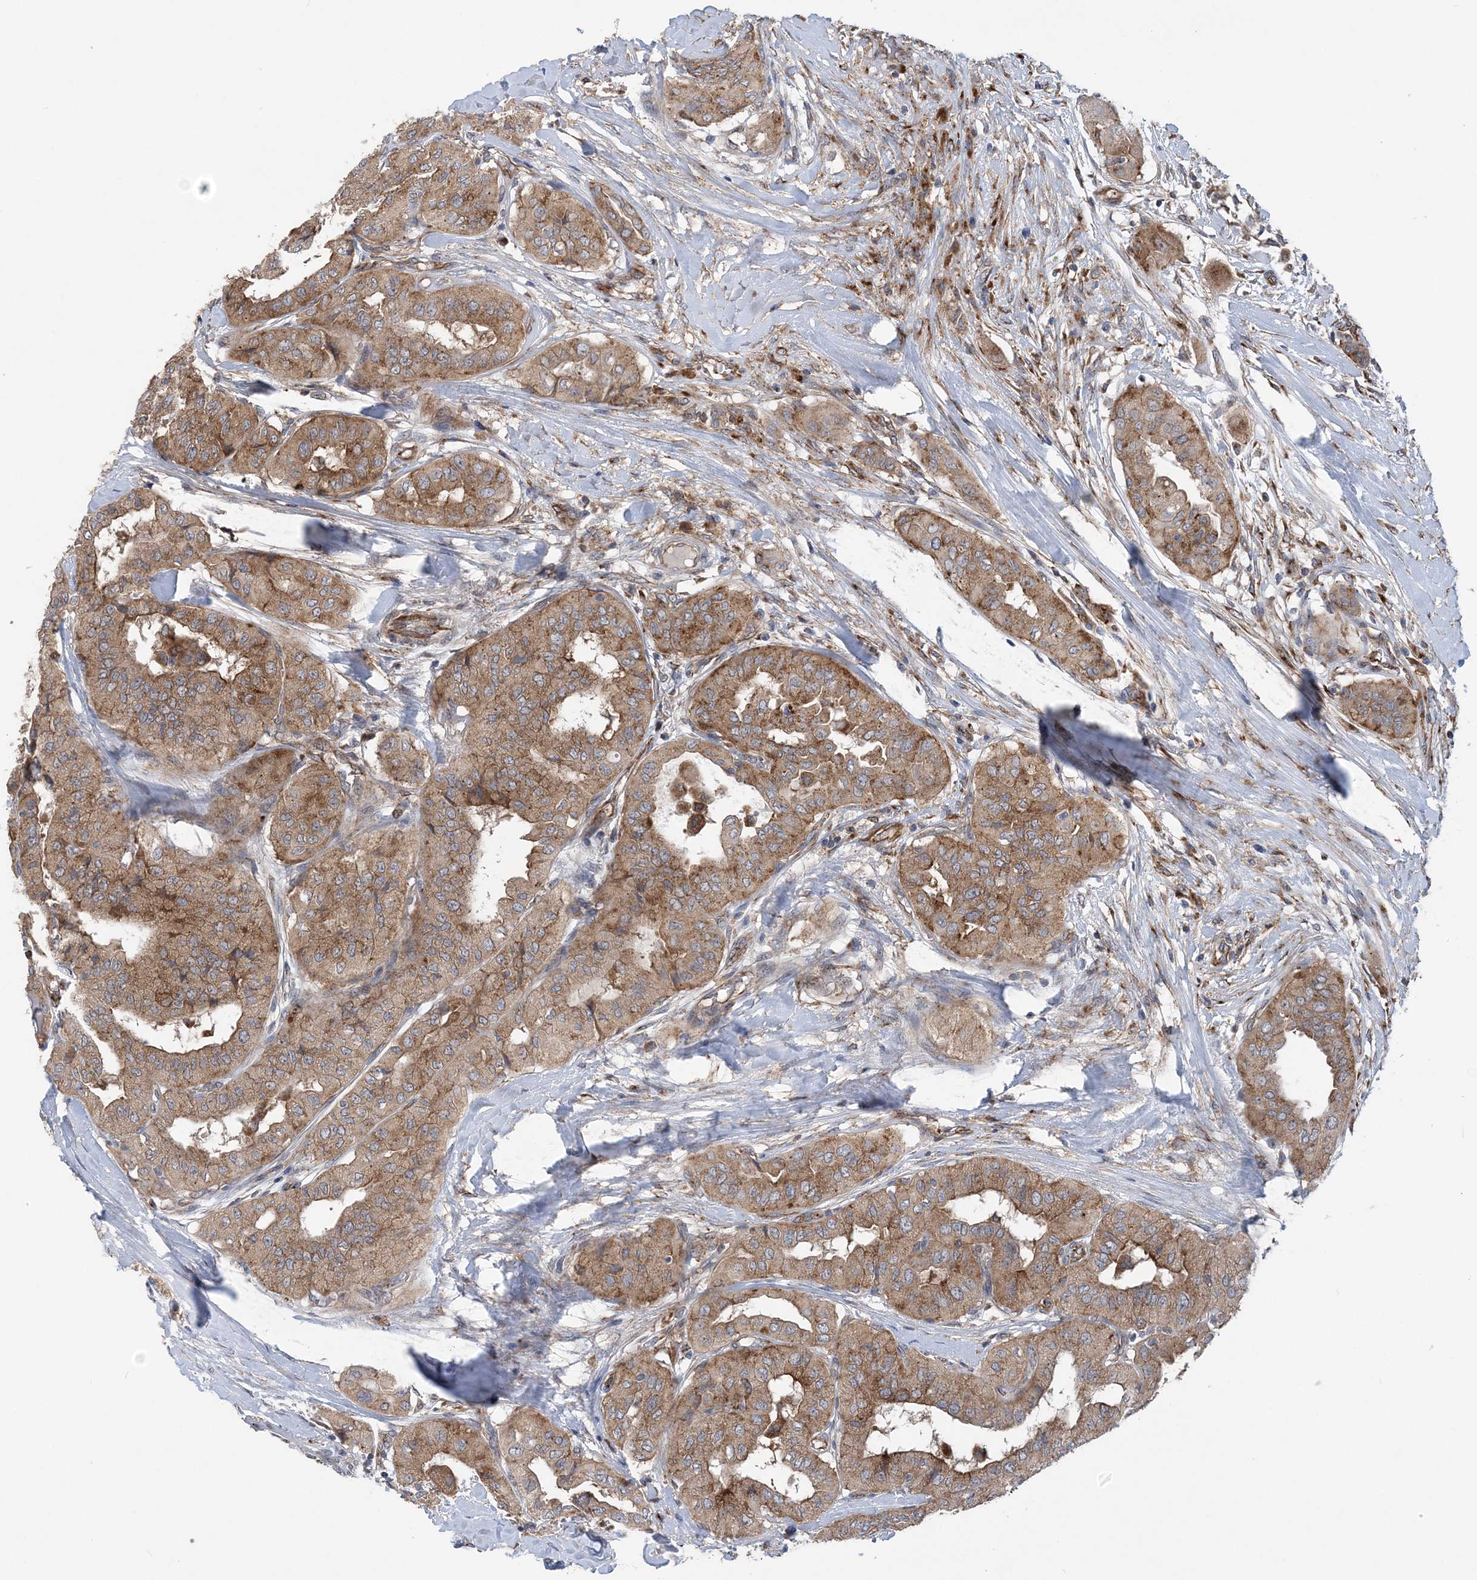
{"staining": {"intensity": "moderate", "quantity": ">75%", "location": "cytoplasmic/membranous"}, "tissue": "thyroid cancer", "cell_type": "Tumor cells", "image_type": "cancer", "snomed": [{"axis": "morphology", "description": "Papillary adenocarcinoma, NOS"}, {"axis": "topography", "description": "Thyroid gland"}], "caption": "A micrograph showing moderate cytoplasmic/membranous positivity in about >75% of tumor cells in thyroid cancer, as visualized by brown immunohistochemical staining.", "gene": "PTTG1IP", "patient": {"sex": "female", "age": 59}}